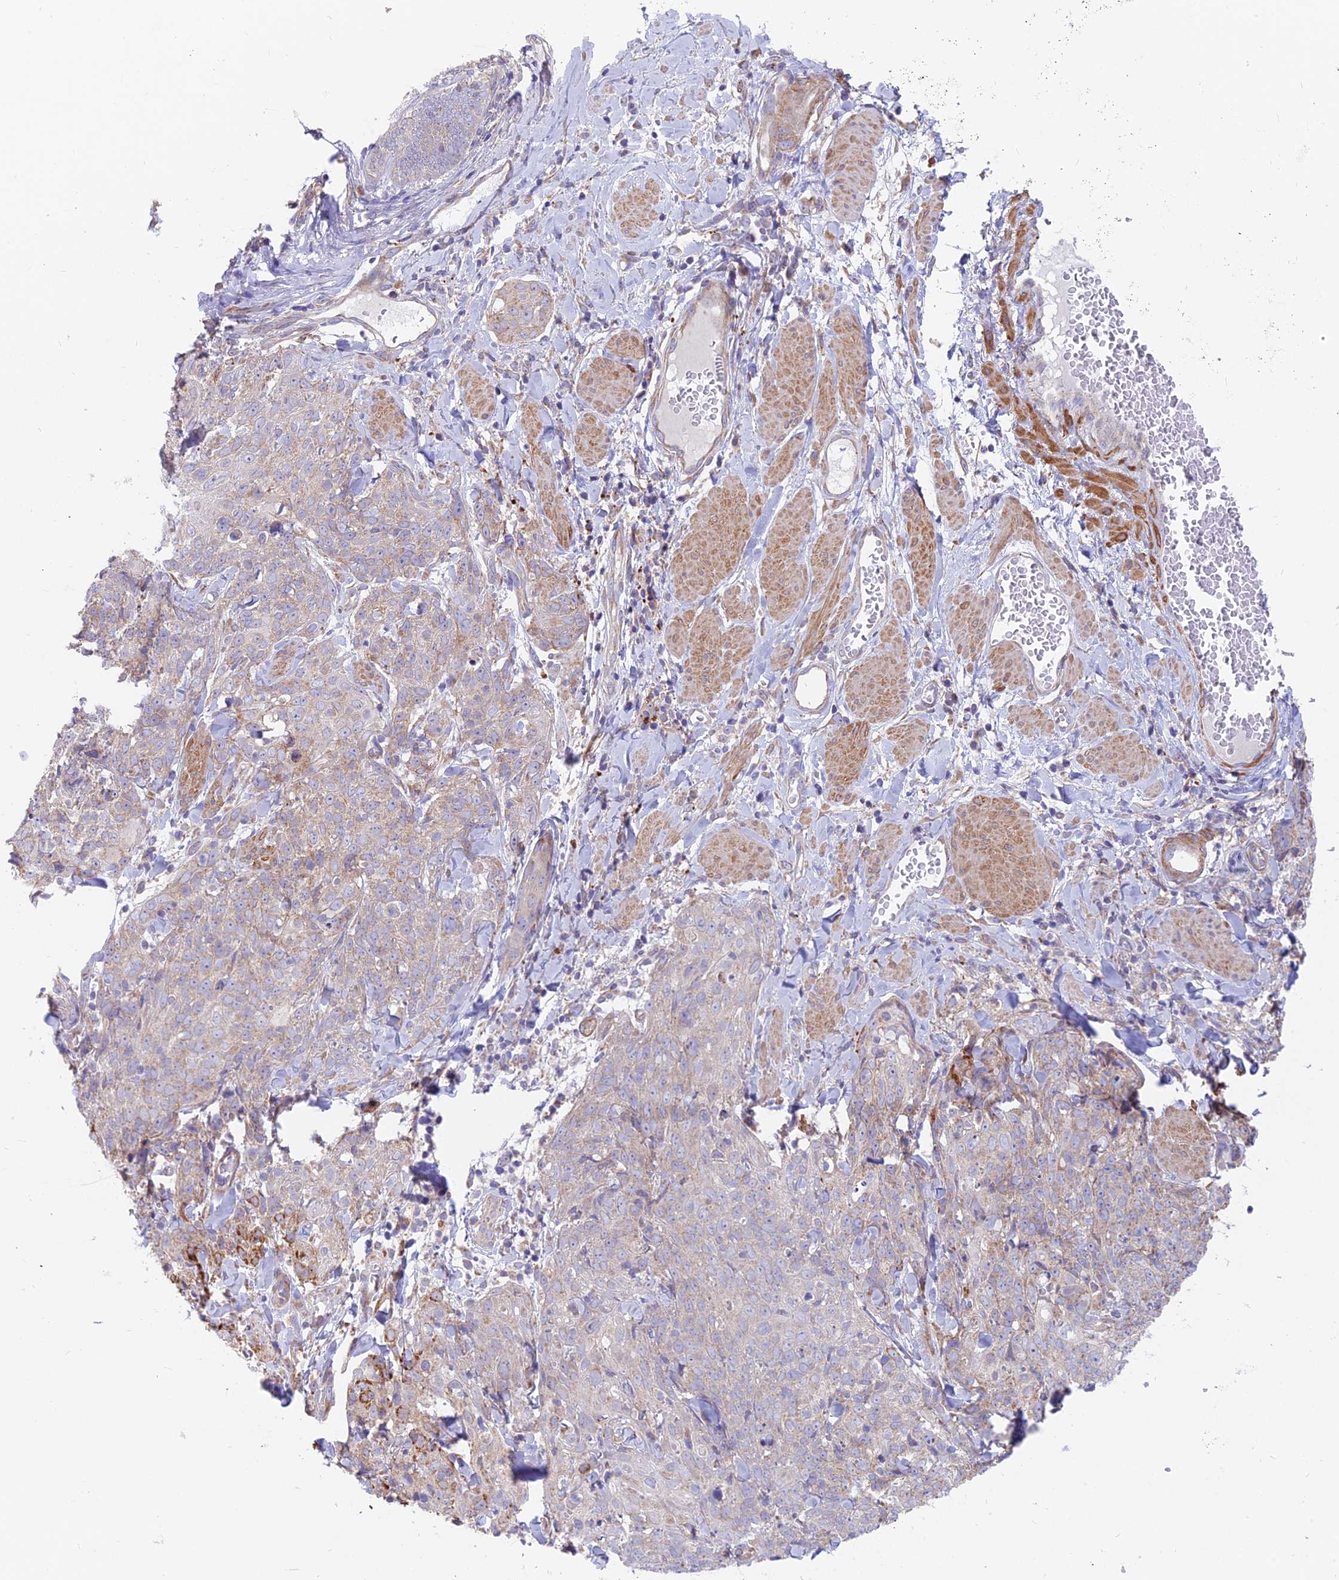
{"staining": {"intensity": "weak", "quantity": "25%-75%", "location": "cytoplasmic/membranous"}, "tissue": "skin cancer", "cell_type": "Tumor cells", "image_type": "cancer", "snomed": [{"axis": "morphology", "description": "Squamous cell carcinoma, NOS"}, {"axis": "topography", "description": "Skin"}, {"axis": "topography", "description": "Vulva"}], "caption": "Human skin squamous cell carcinoma stained with a protein marker exhibits weak staining in tumor cells.", "gene": "TBC1D20", "patient": {"sex": "female", "age": 85}}